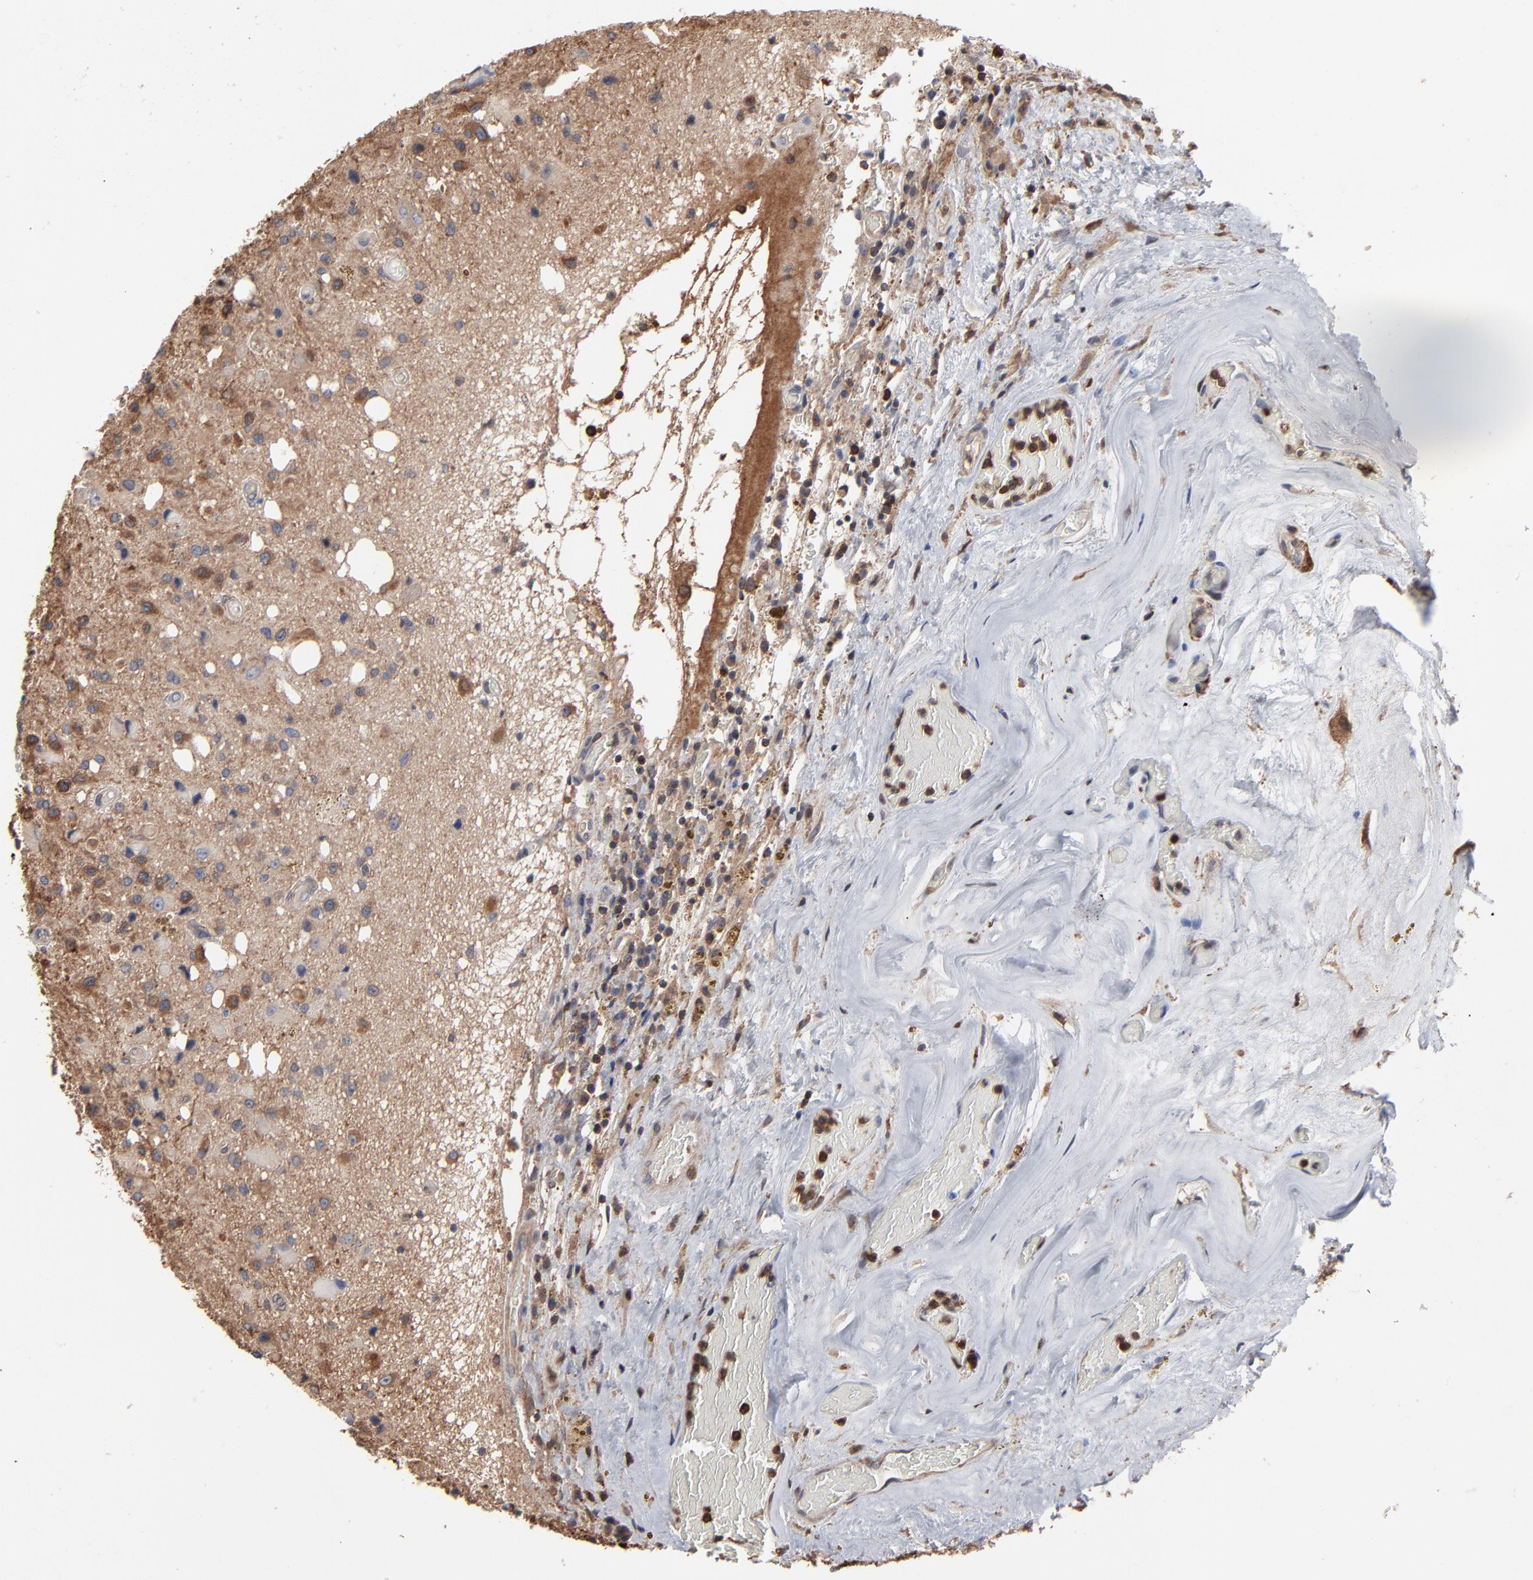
{"staining": {"intensity": "weak", "quantity": "25%-75%", "location": "cytoplasmic/membranous"}, "tissue": "glioma", "cell_type": "Tumor cells", "image_type": "cancer", "snomed": [{"axis": "morphology", "description": "Glioma, malignant, Low grade"}, {"axis": "topography", "description": "Brain"}], "caption": "Protein expression analysis of human glioma reveals weak cytoplasmic/membranous staining in about 25%-75% of tumor cells.", "gene": "MAP2K1", "patient": {"sex": "male", "age": 58}}